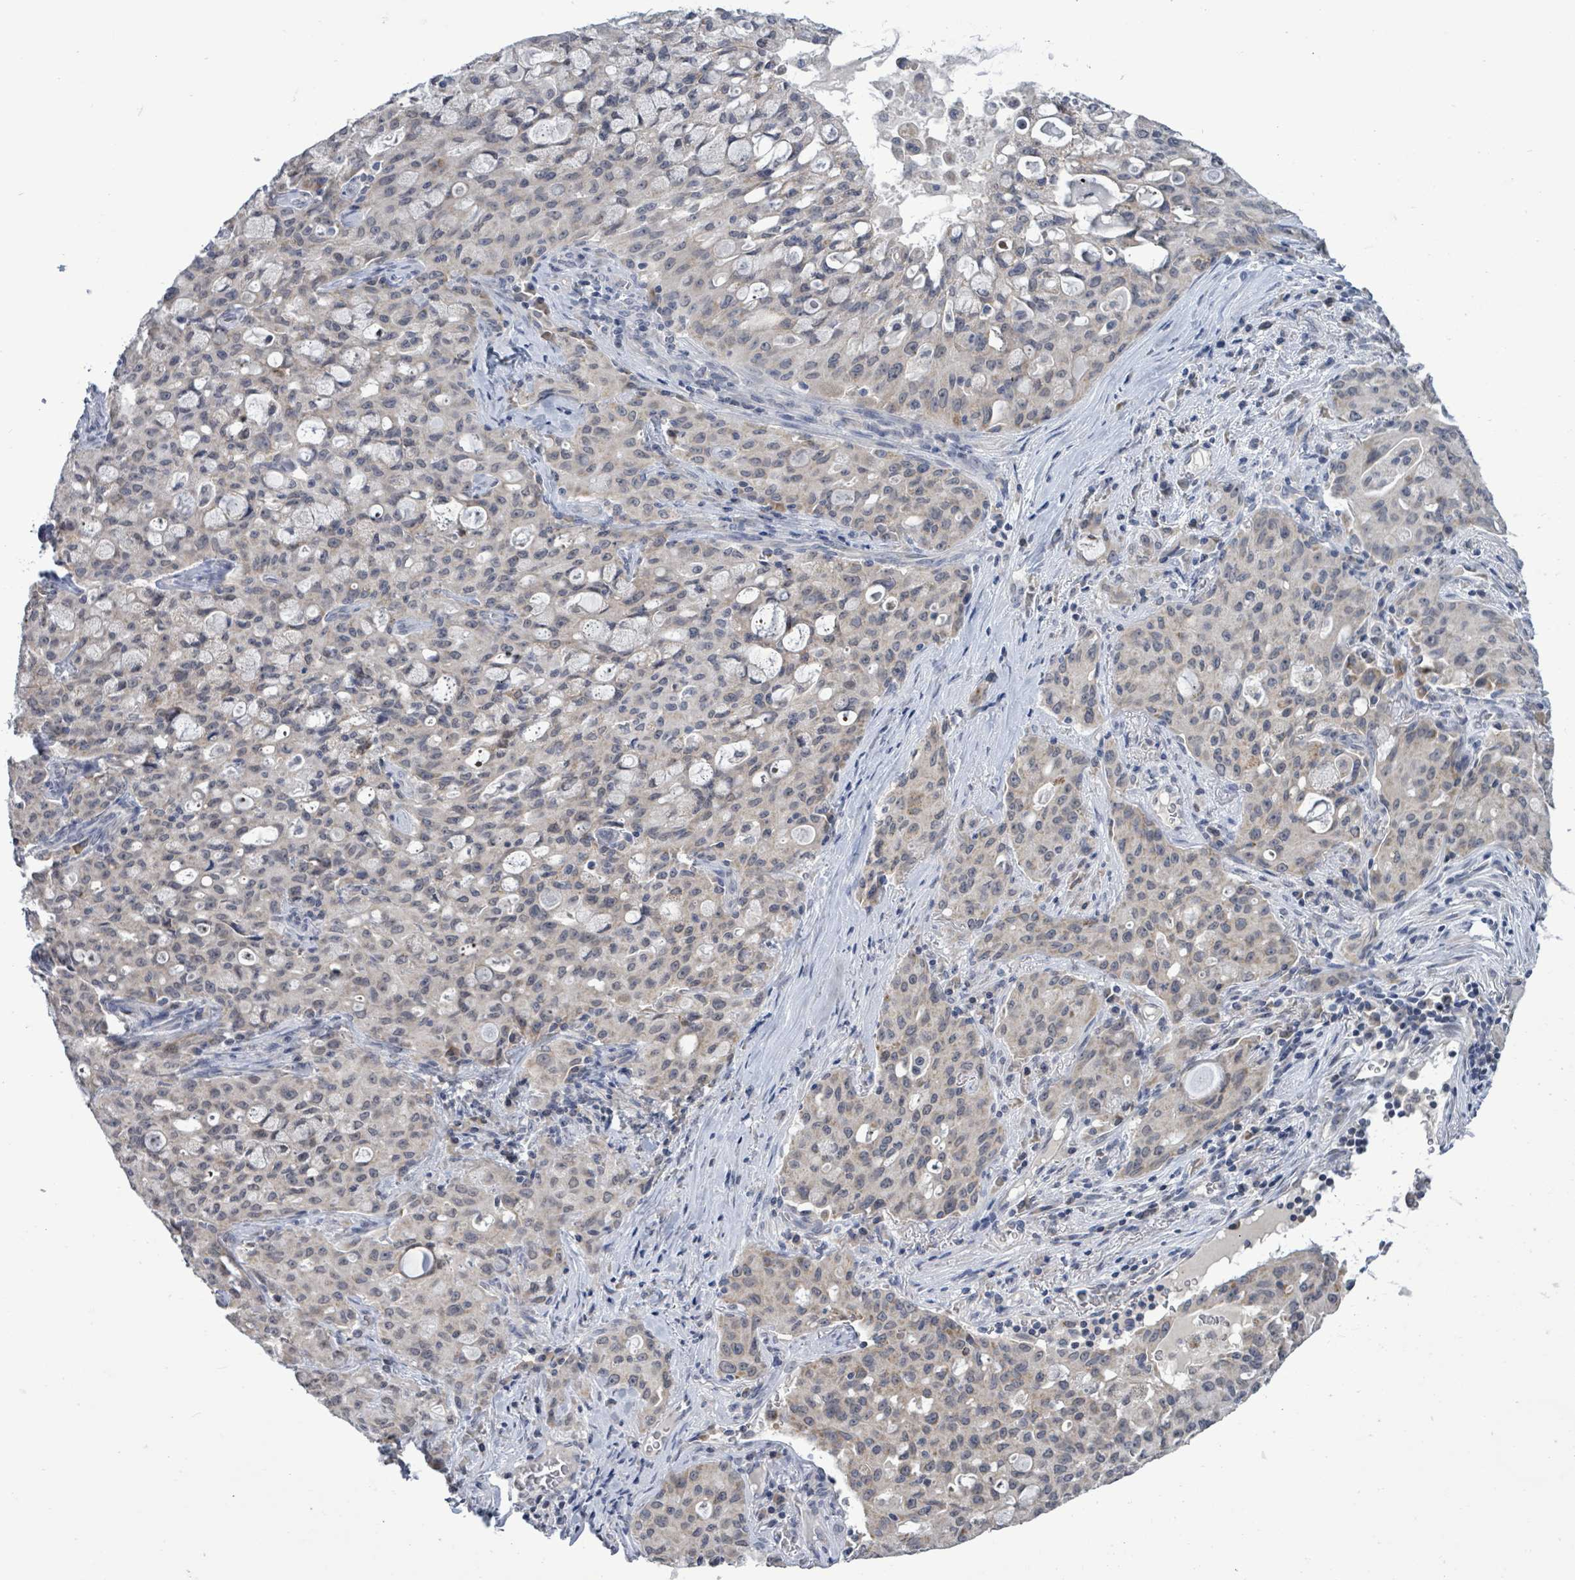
{"staining": {"intensity": "negative", "quantity": "none", "location": "none"}, "tissue": "lung cancer", "cell_type": "Tumor cells", "image_type": "cancer", "snomed": [{"axis": "morphology", "description": "Adenocarcinoma, NOS"}, {"axis": "topography", "description": "Lung"}], "caption": "This image is of lung adenocarcinoma stained with immunohistochemistry (IHC) to label a protein in brown with the nuclei are counter-stained blue. There is no positivity in tumor cells.", "gene": "COQ10B", "patient": {"sex": "female", "age": 44}}